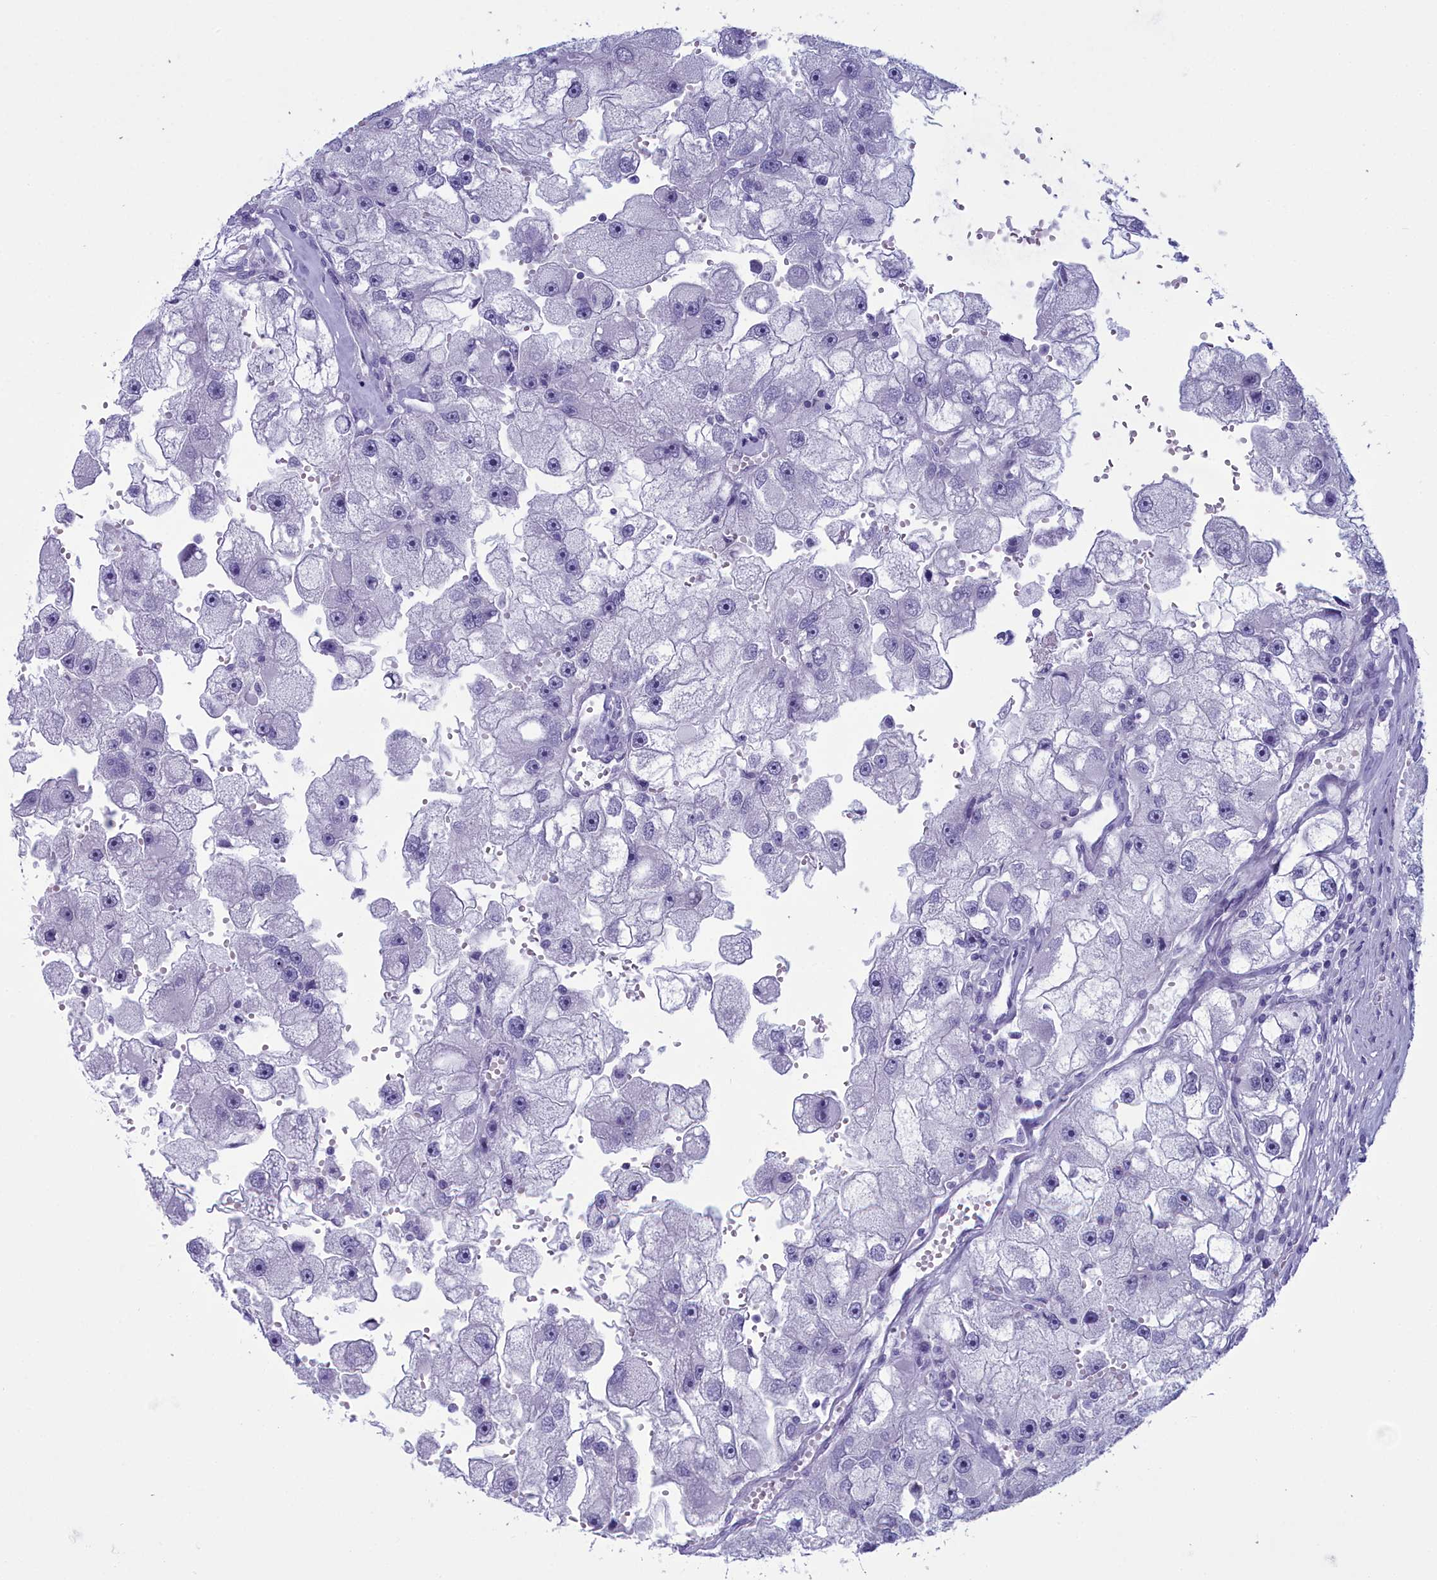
{"staining": {"intensity": "negative", "quantity": "none", "location": "none"}, "tissue": "renal cancer", "cell_type": "Tumor cells", "image_type": "cancer", "snomed": [{"axis": "morphology", "description": "Adenocarcinoma, NOS"}, {"axis": "topography", "description": "Kidney"}], "caption": "IHC of renal cancer (adenocarcinoma) exhibits no staining in tumor cells.", "gene": "MAP6", "patient": {"sex": "male", "age": 63}}